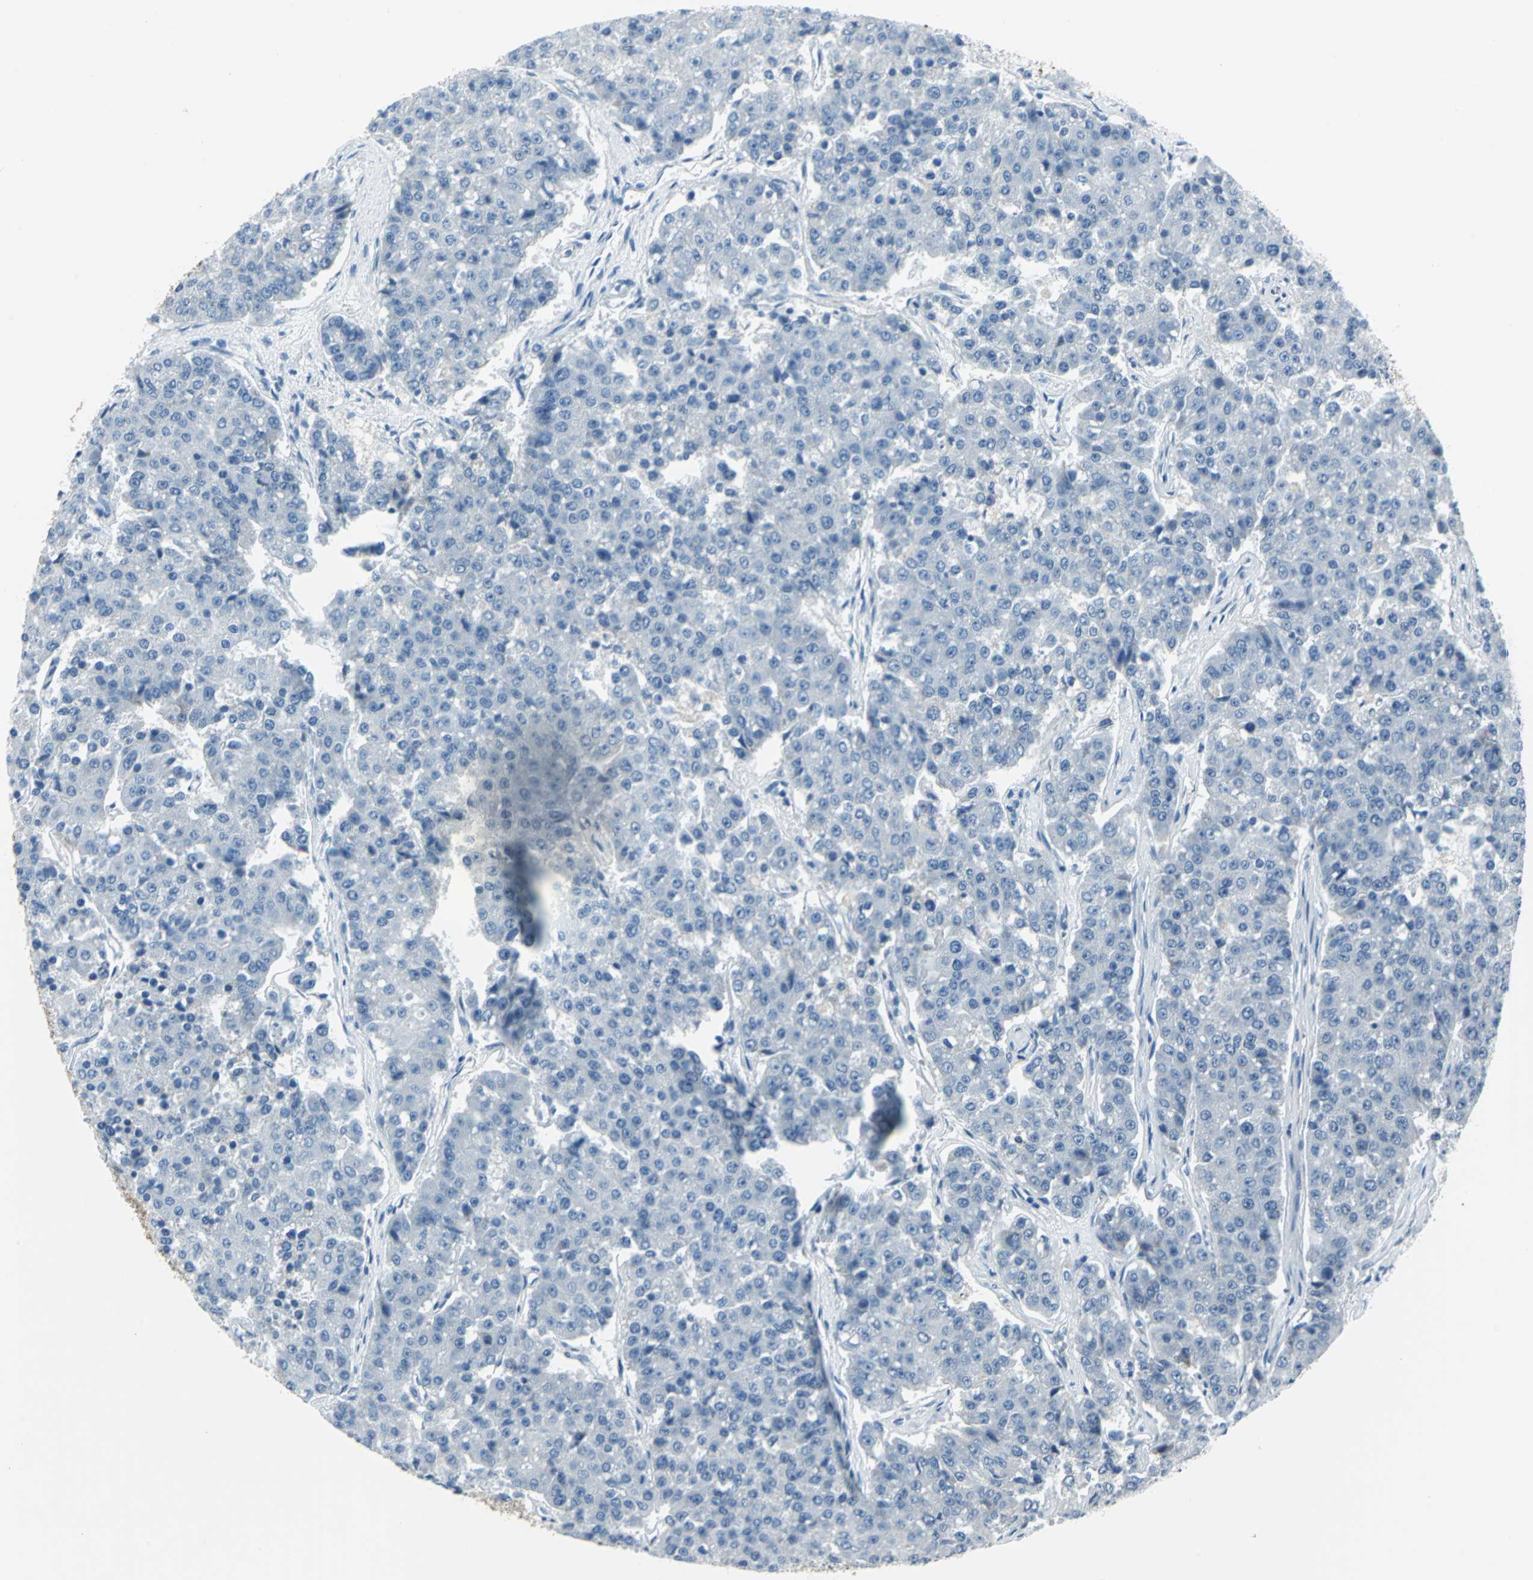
{"staining": {"intensity": "negative", "quantity": "none", "location": "none"}, "tissue": "pancreatic cancer", "cell_type": "Tumor cells", "image_type": "cancer", "snomed": [{"axis": "morphology", "description": "Adenocarcinoma, NOS"}, {"axis": "topography", "description": "Pancreas"}], "caption": "High power microscopy image of an immunohistochemistry (IHC) micrograph of pancreatic adenocarcinoma, revealing no significant expression in tumor cells.", "gene": "CYB5A", "patient": {"sex": "male", "age": 50}}